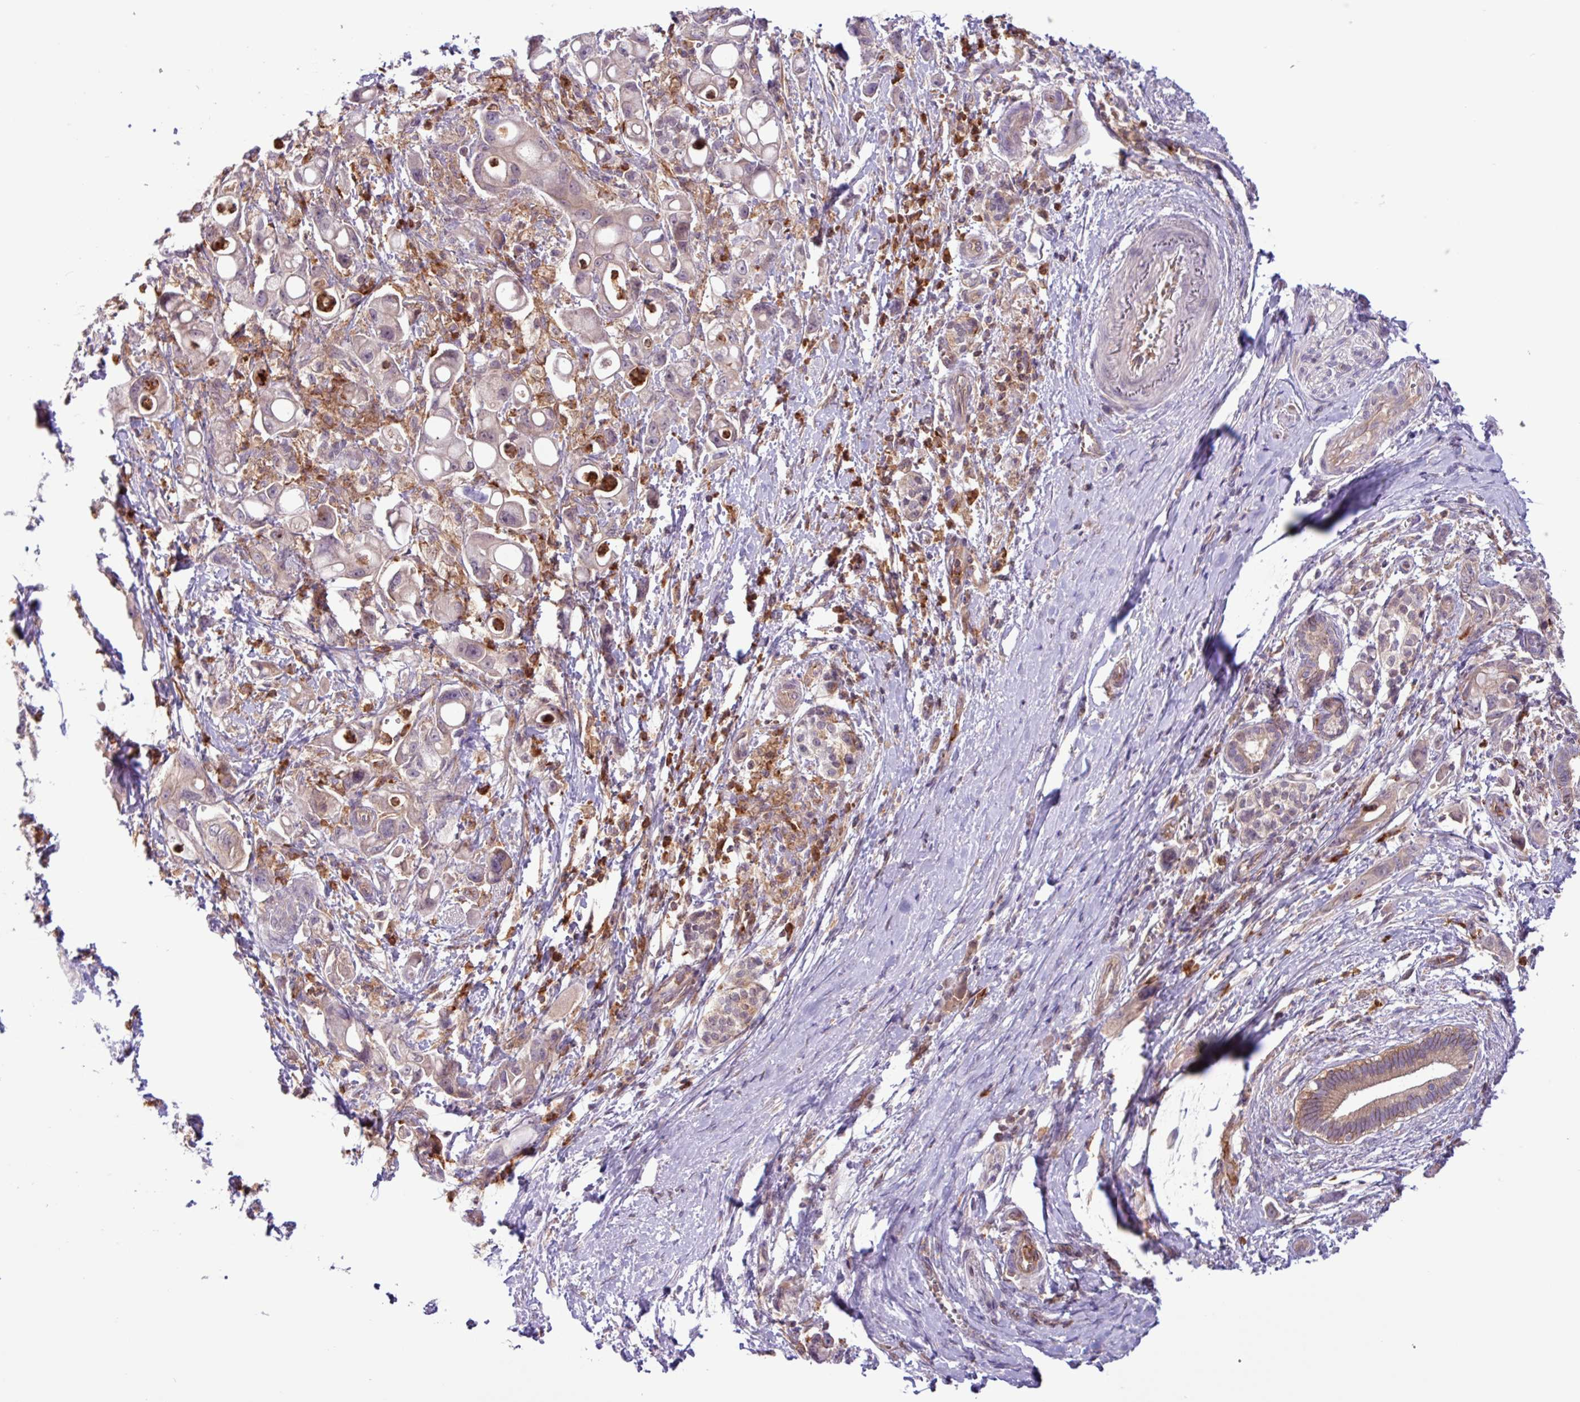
{"staining": {"intensity": "negative", "quantity": "none", "location": "none"}, "tissue": "pancreatic cancer", "cell_type": "Tumor cells", "image_type": "cancer", "snomed": [{"axis": "morphology", "description": "Adenocarcinoma, NOS"}, {"axis": "topography", "description": "Pancreas"}], "caption": "Immunohistochemistry (IHC) of pancreatic cancer shows no expression in tumor cells. (DAB (3,3'-diaminobenzidine) immunohistochemistry (IHC), high magnification).", "gene": "ACTR3", "patient": {"sex": "male", "age": 68}}